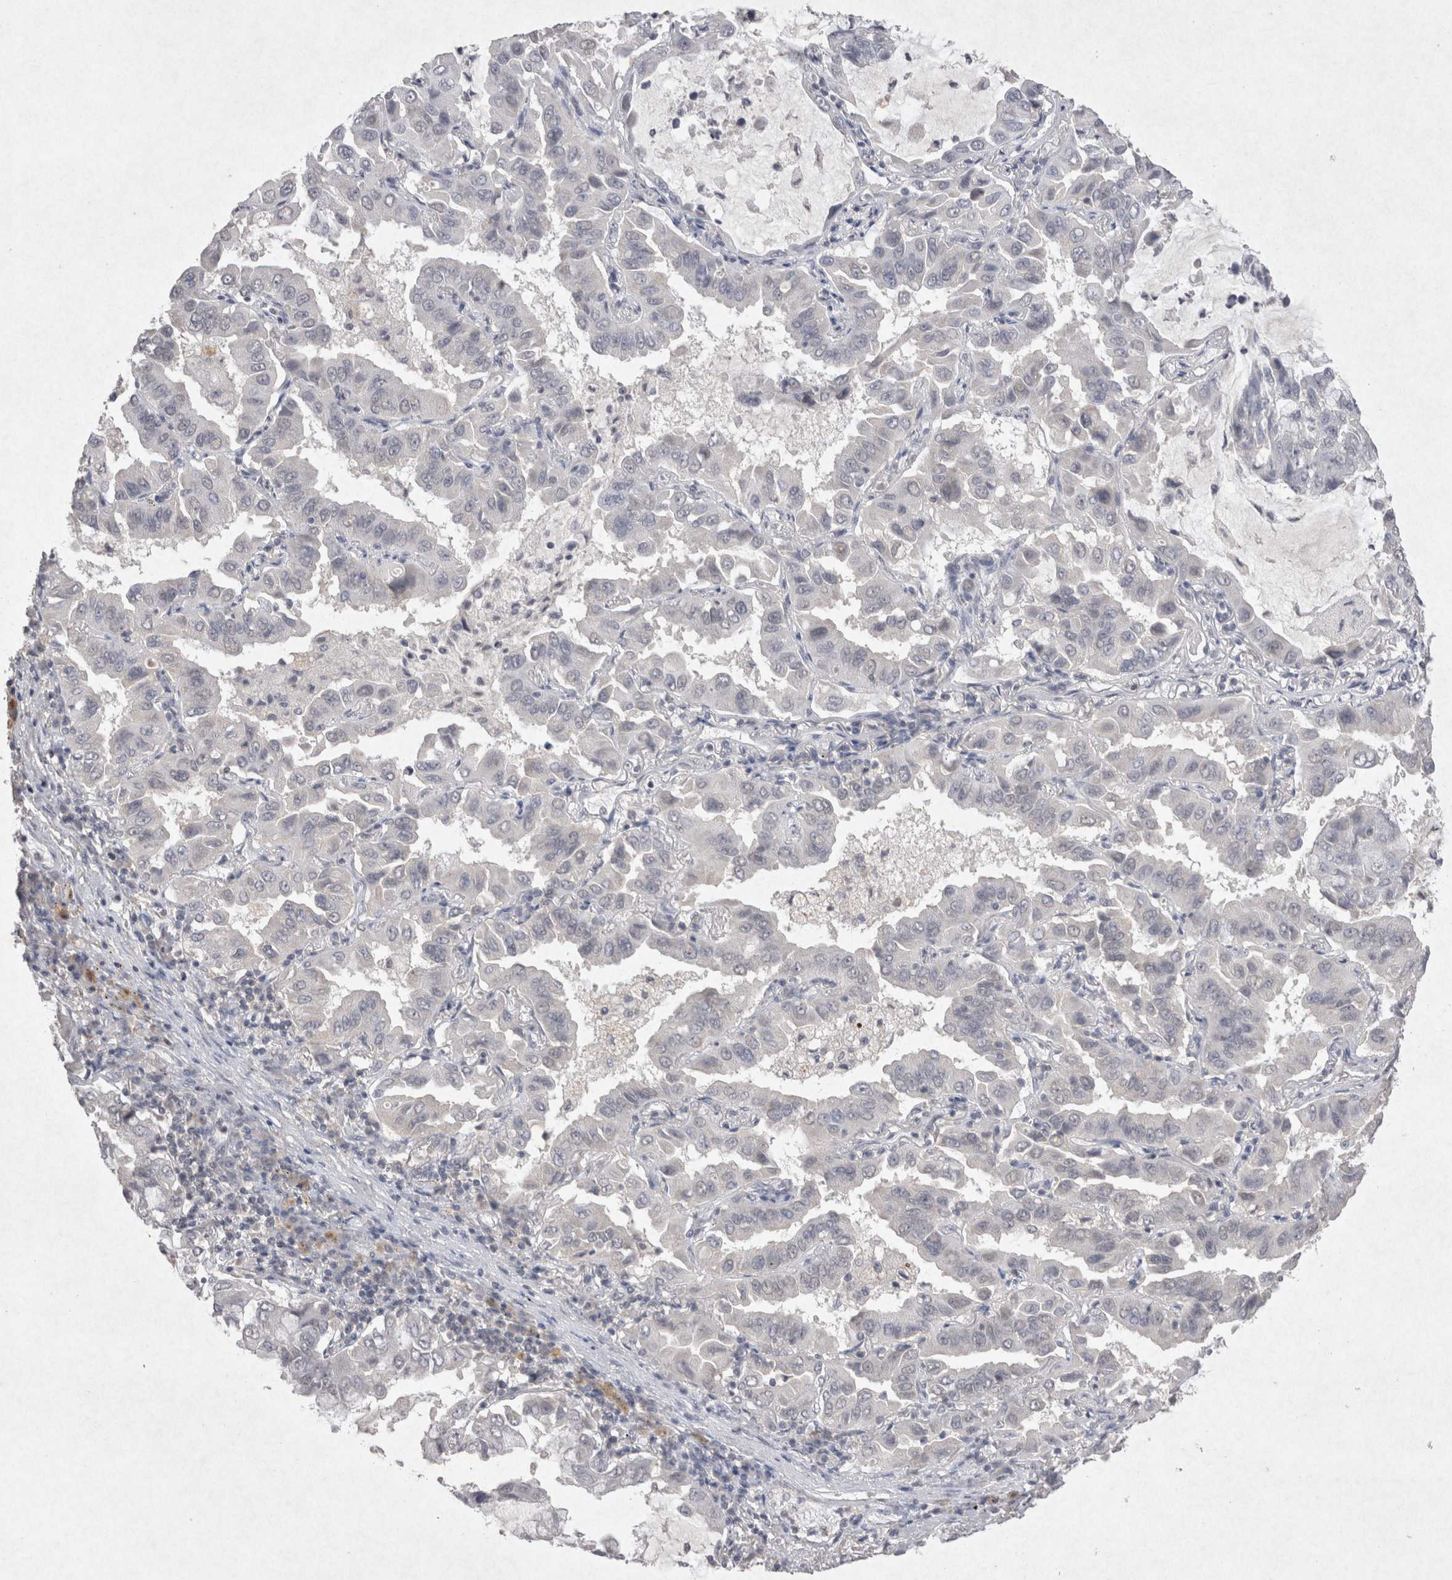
{"staining": {"intensity": "negative", "quantity": "none", "location": "none"}, "tissue": "lung cancer", "cell_type": "Tumor cells", "image_type": "cancer", "snomed": [{"axis": "morphology", "description": "Adenocarcinoma, NOS"}, {"axis": "topography", "description": "Lung"}], "caption": "This is a micrograph of immunohistochemistry (IHC) staining of lung cancer (adenocarcinoma), which shows no expression in tumor cells.", "gene": "LYVE1", "patient": {"sex": "male", "age": 64}}